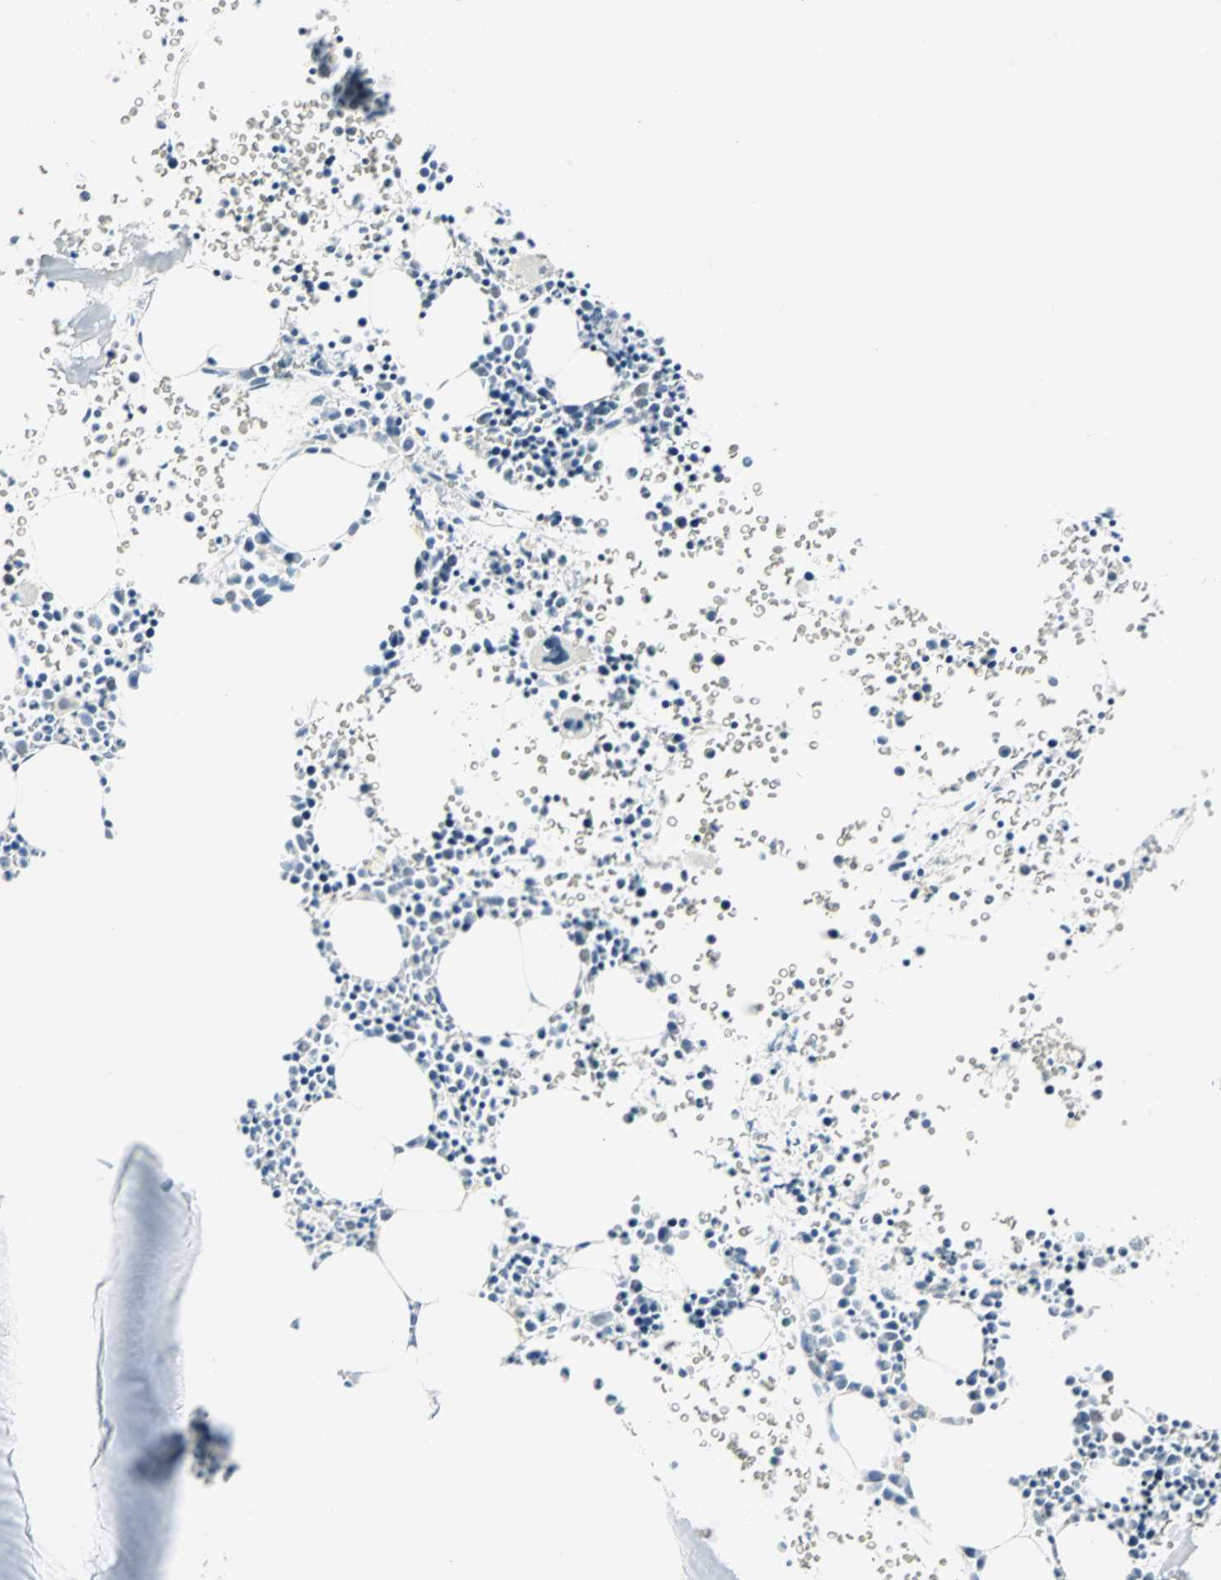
{"staining": {"intensity": "negative", "quantity": "none", "location": "none"}, "tissue": "bone marrow", "cell_type": "Hematopoietic cells", "image_type": "normal", "snomed": [{"axis": "morphology", "description": "Normal tissue, NOS"}, {"axis": "morphology", "description": "Inflammation, NOS"}, {"axis": "topography", "description": "Bone marrow"}], "caption": "DAB immunohistochemical staining of benign bone marrow exhibits no significant positivity in hematopoietic cells. The staining was performed using DAB to visualize the protein expression in brown, while the nuclei were stained in blue with hematoxylin (Magnification: 20x).", "gene": "MLLT10", "patient": {"sex": "female", "age": 17}}